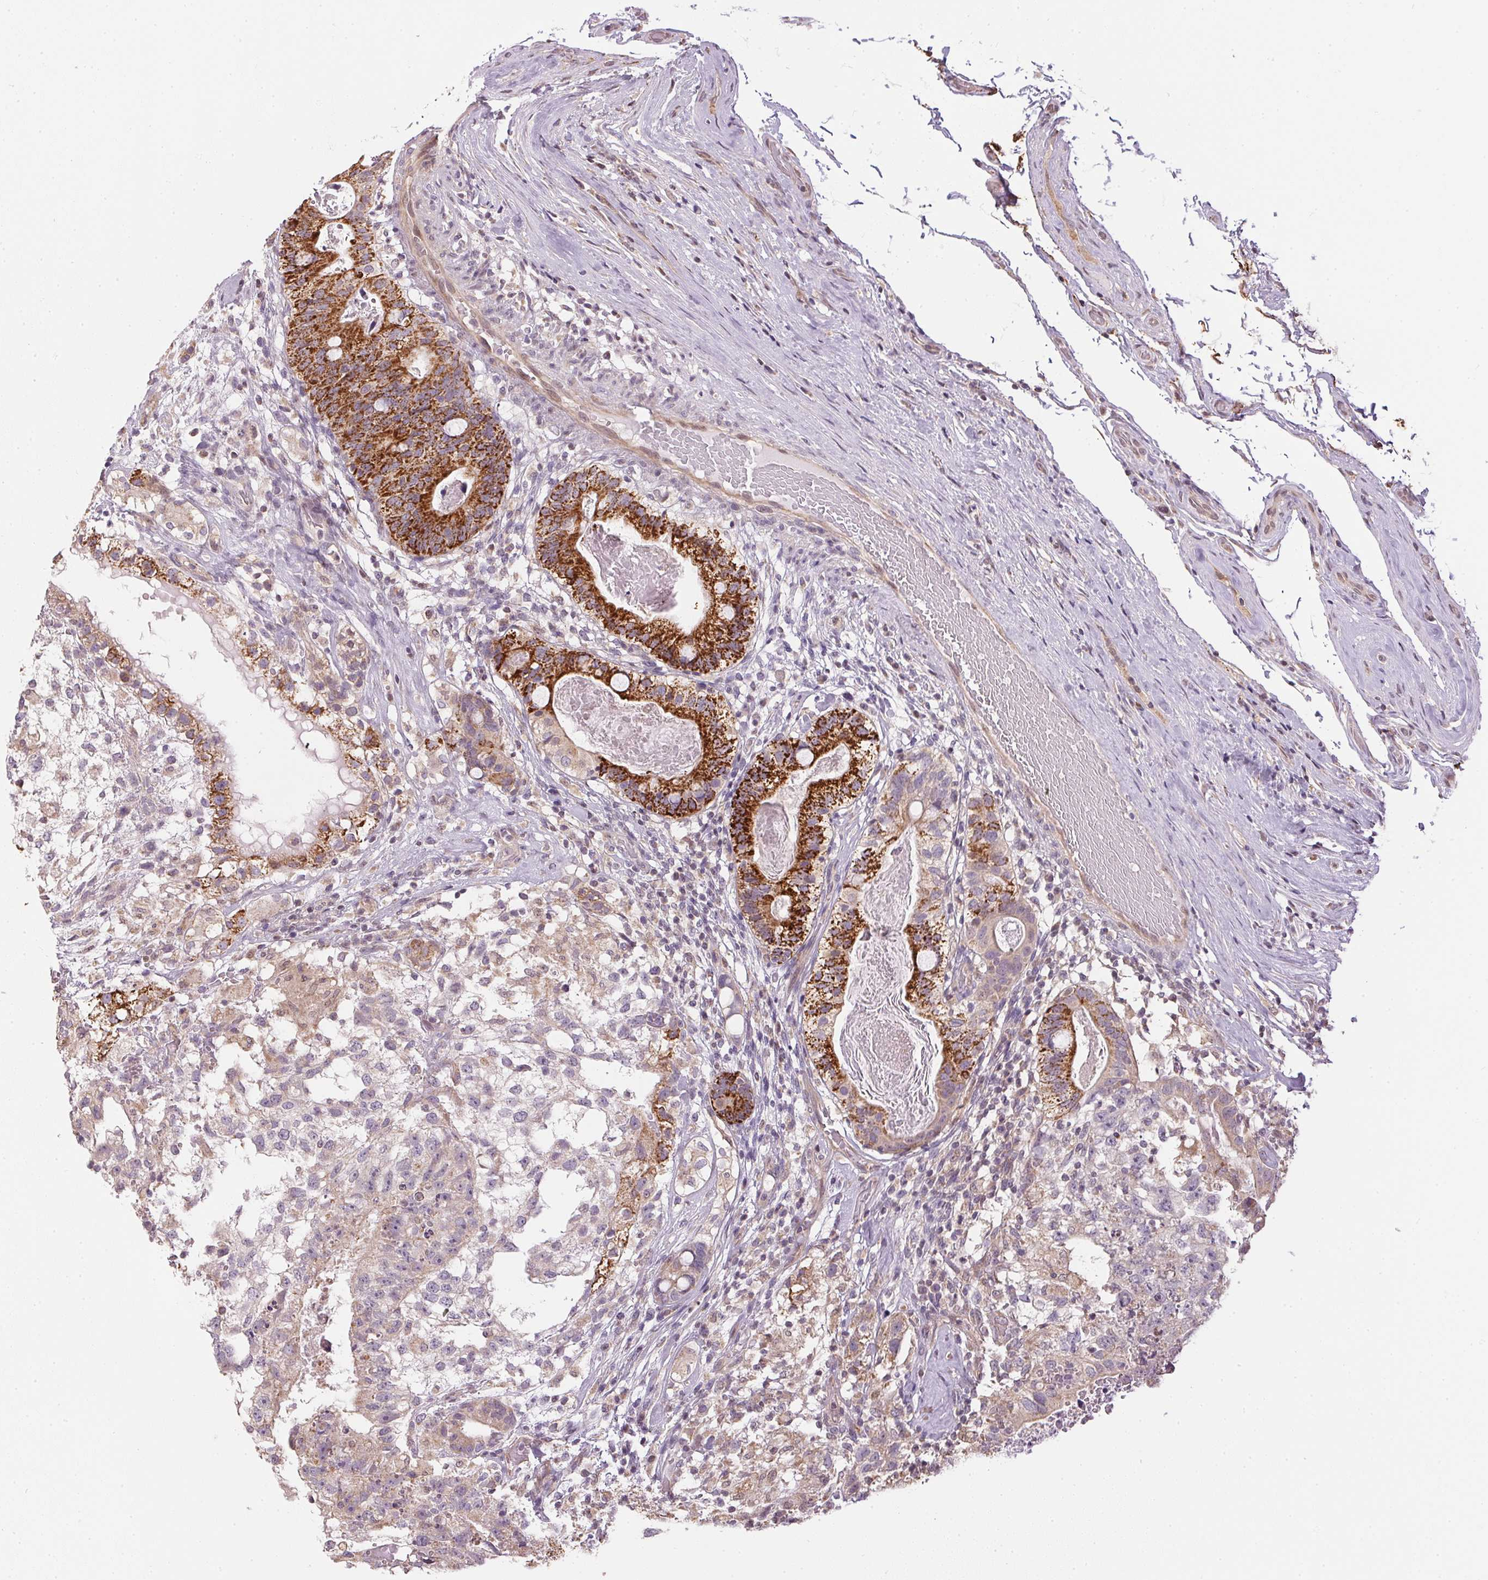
{"staining": {"intensity": "strong", "quantity": "25%-75%", "location": "cytoplasmic/membranous"}, "tissue": "testis cancer", "cell_type": "Tumor cells", "image_type": "cancer", "snomed": [{"axis": "morphology", "description": "Seminoma, NOS"}, {"axis": "morphology", "description": "Carcinoma, Embryonal, NOS"}, {"axis": "topography", "description": "Testis"}], "caption": "IHC staining of embryonal carcinoma (testis), which displays high levels of strong cytoplasmic/membranous positivity in about 25%-75% of tumor cells indicating strong cytoplasmic/membranous protein expression. The staining was performed using DAB (3,3'-diaminobenzidine) (brown) for protein detection and nuclei were counterstained in hematoxylin (blue).", "gene": "SC5D", "patient": {"sex": "male", "age": 41}}